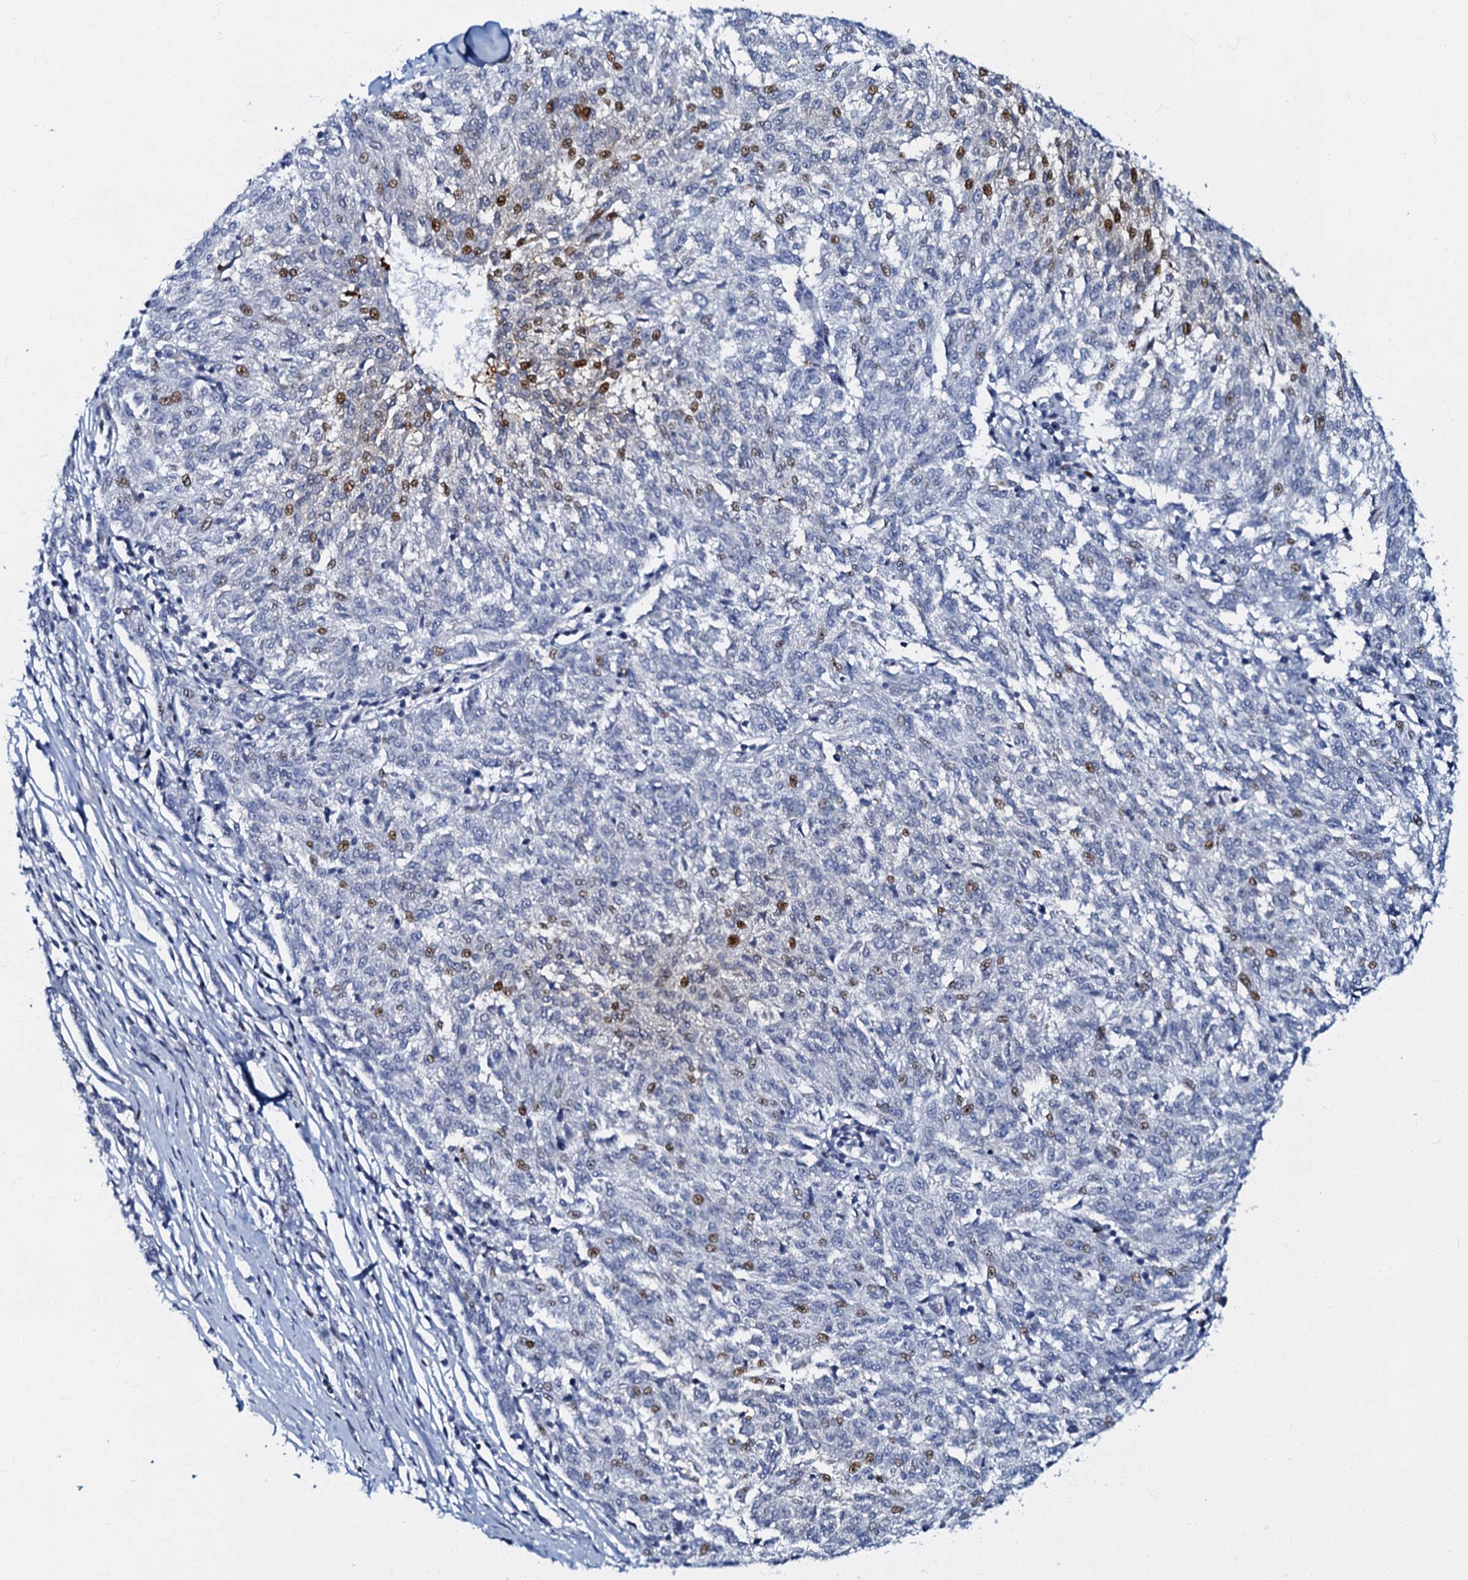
{"staining": {"intensity": "moderate", "quantity": "<25%", "location": "nuclear"}, "tissue": "melanoma", "cell_type": "Tumor cells", "image_type": "cancer", "snomed": [{"axis": "morphology", "description": "Malignant melanoma, NOS"}, {"axis": "topography", "description": "Skin"}], "caption": "High-power microscopy captured an immunohistochemistry histopathology image of melanoma, revealing moderate nuclear staining in approximately <25% of tumor cells.", "gene": "MFSD5", "patient": {"sex": "female", "age": 72}}